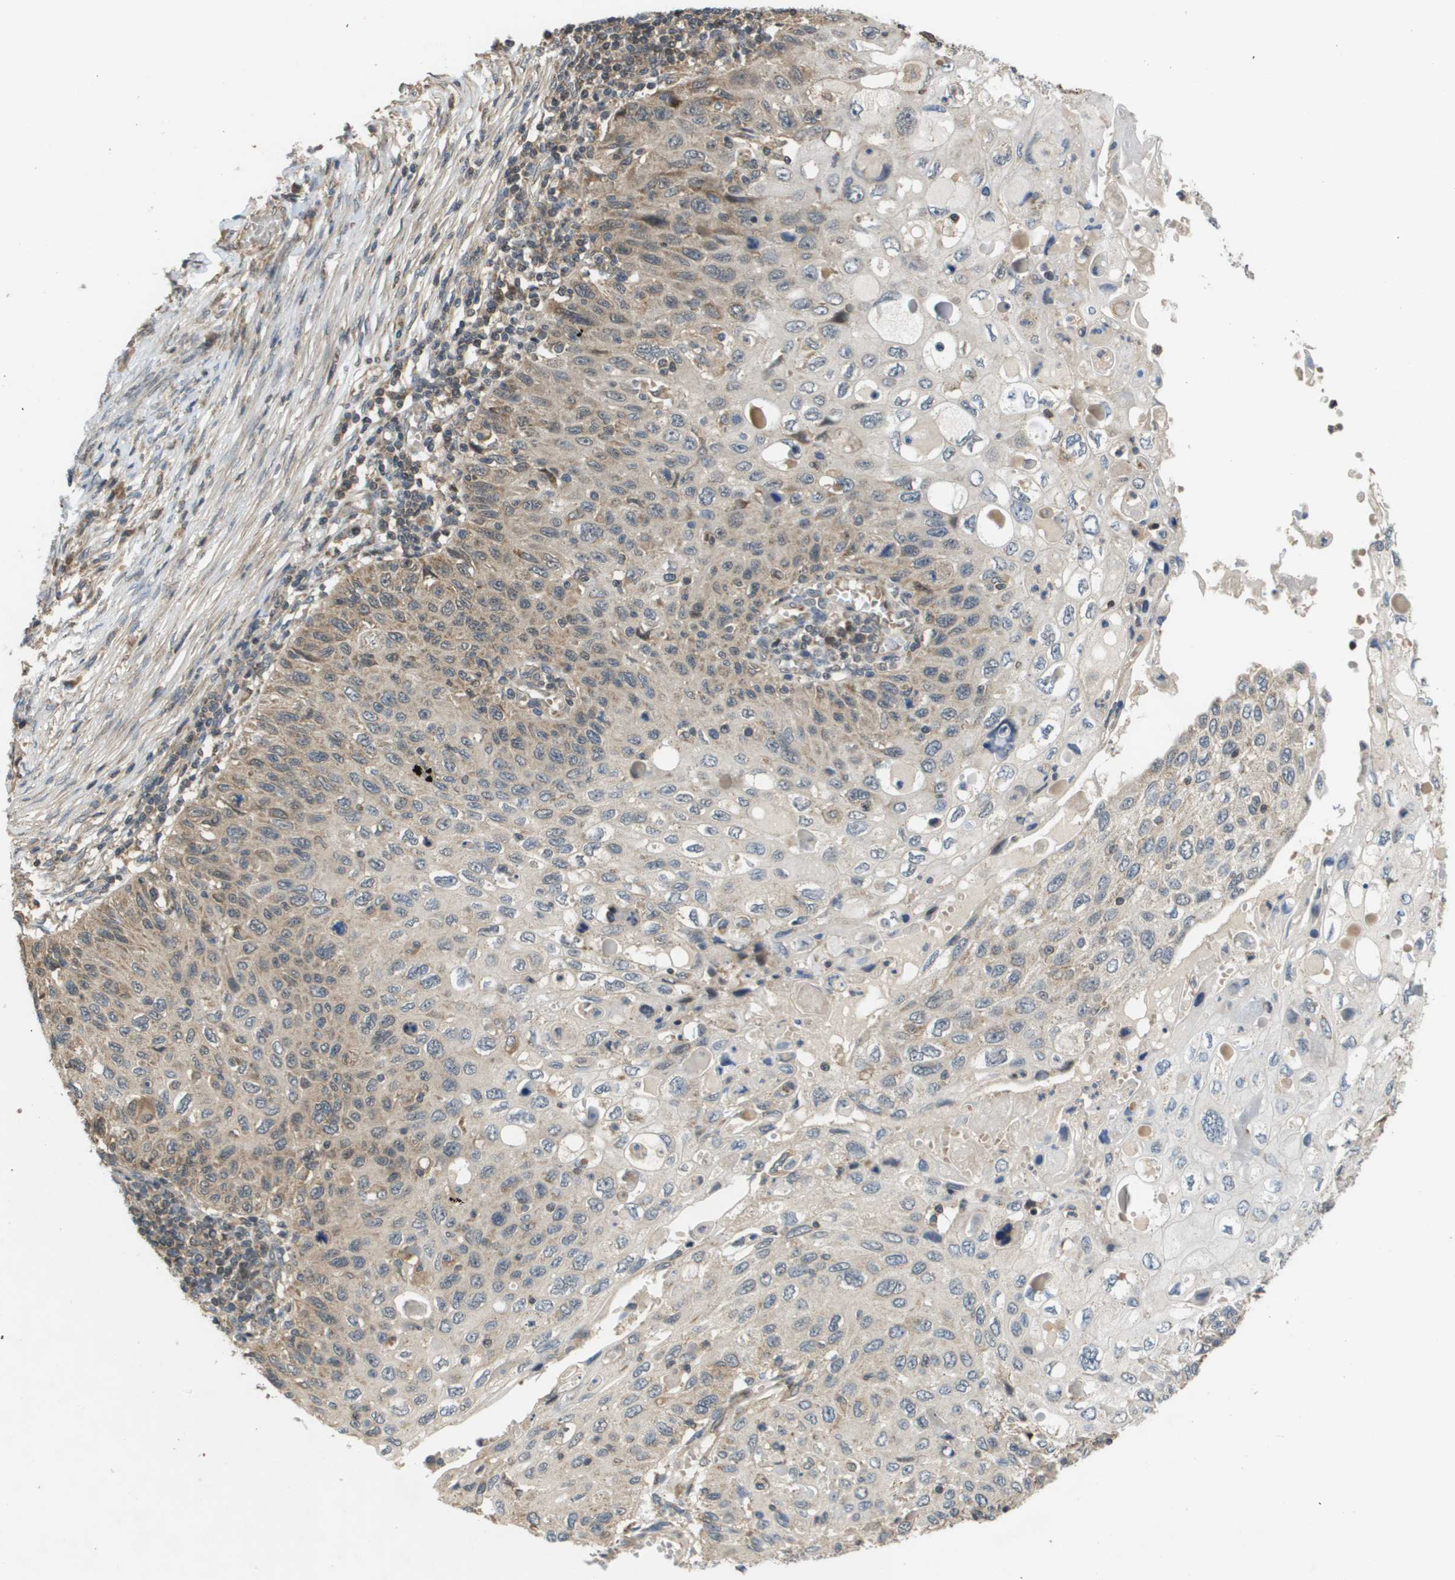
{"staining": {"intensity": "weak", "quantity": "<25%", "location": "cytoplasmic/membranous"}, "tissue": "cervical cancer", "cell_type": "Tumor cells", "image_type": "cancer", "snomed": [{"axis": "morphology", "description": "Squamous cell carcinoma, NOS"}, {"axis": "topography", "description": "Cervix"}], "caption": "Immunohistochemistry of cervical cancer exhibits no positivity in tumor cells.", "gene": "RBM38", "patient": {"sex": "female", "age": 70}}